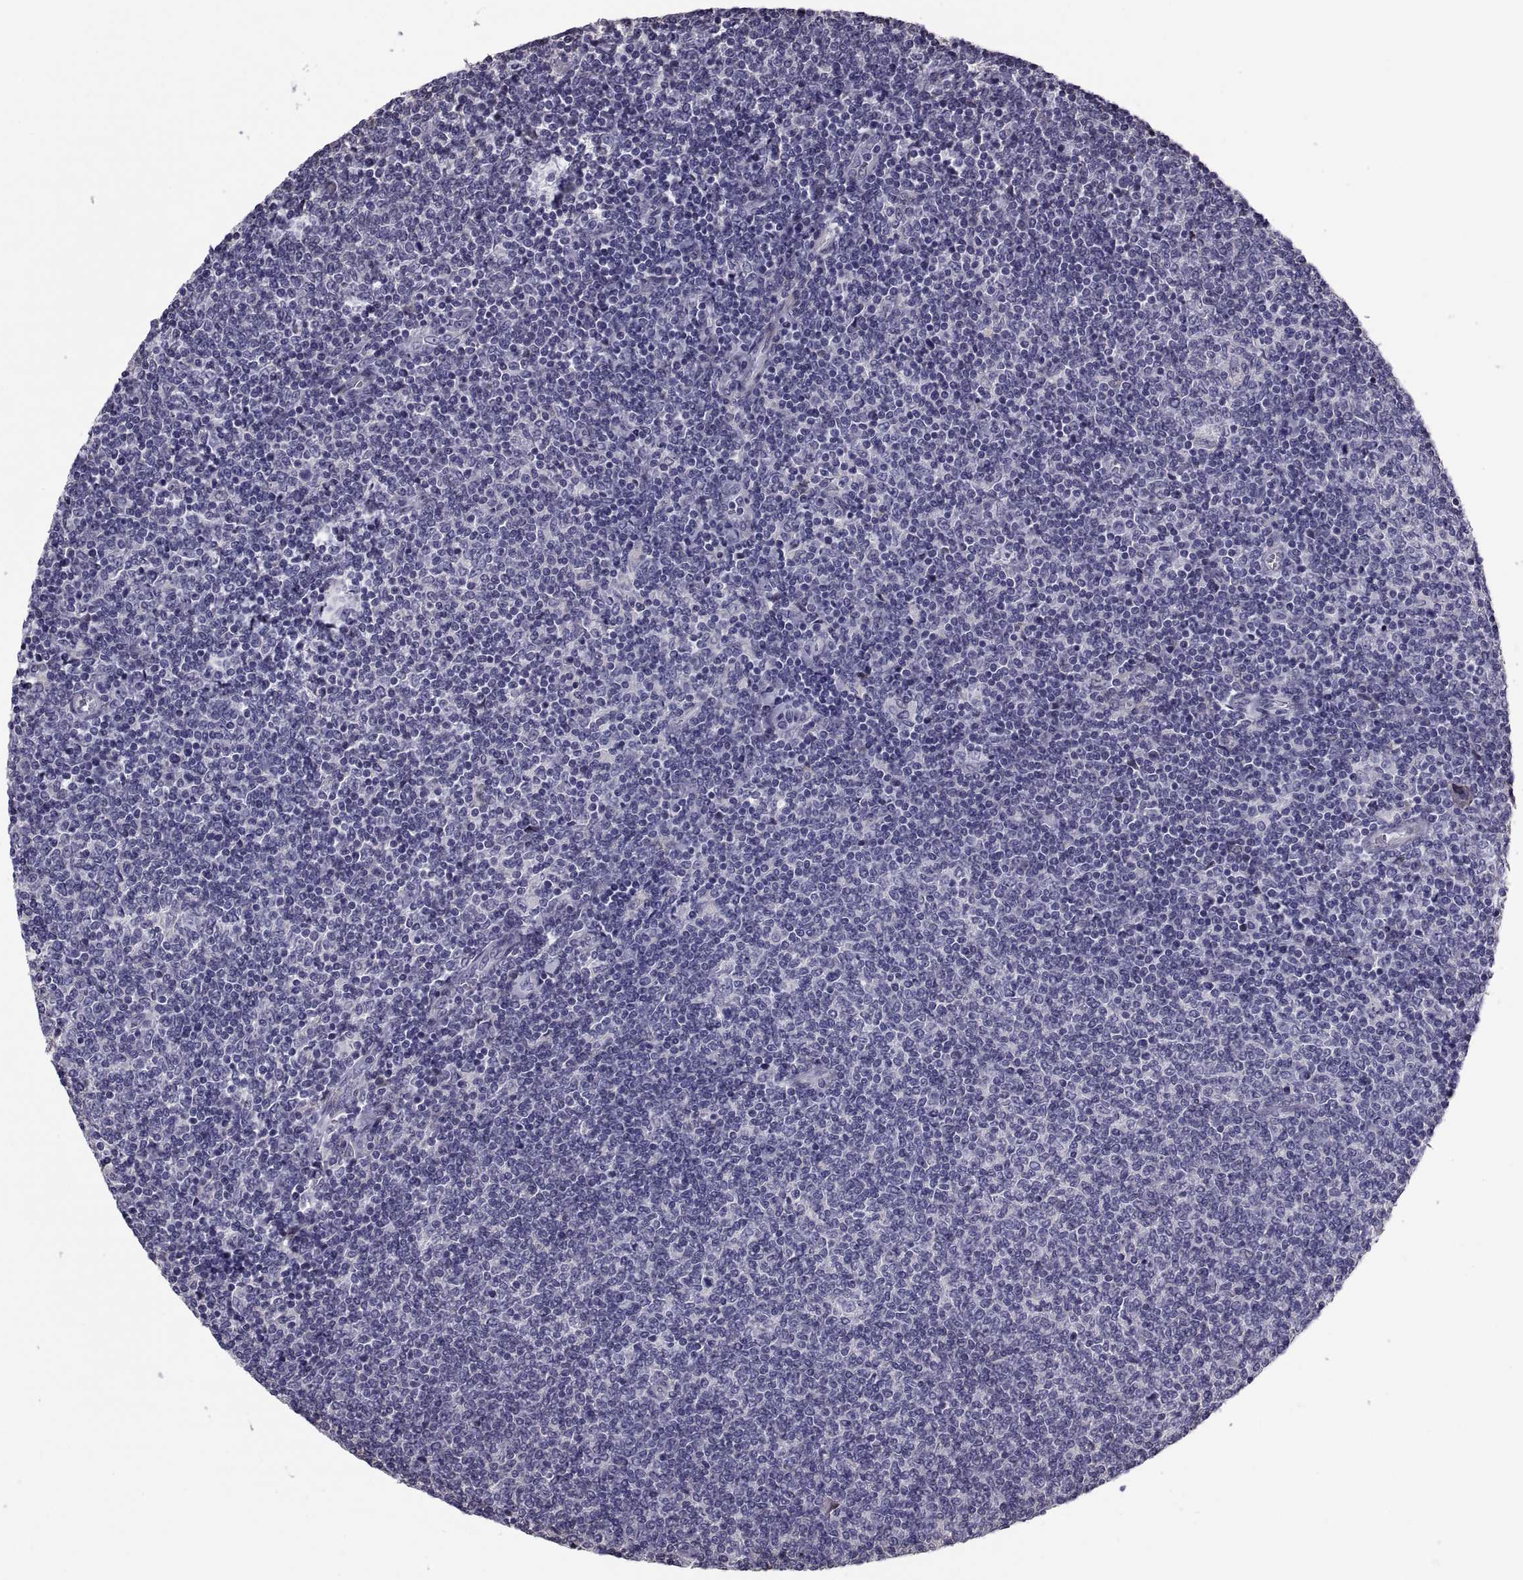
{"staining": {"intensity": "negative", "quantity": "none", "location": "none"}, "tissue": "lymphoma", "cell_type": "Tumor cells", "image_type": "cancer", "snomed": [{"axis": "morphology", "description": "Malignant lymphoma, non-Hodgkin's type, Low grade"}, {"axis": "topography", "description": "Lymph node"}], "caption": "High magnification brightfield microscopy of malignant lymphoma, non-Hodgkin's type (low-grade) stained with DAB (brown) and counterstained with hematoxylin (blue): tumor cells show no significant expression.", "gene": "ANO1", "patient": {"sex": "male", "age": 52}}